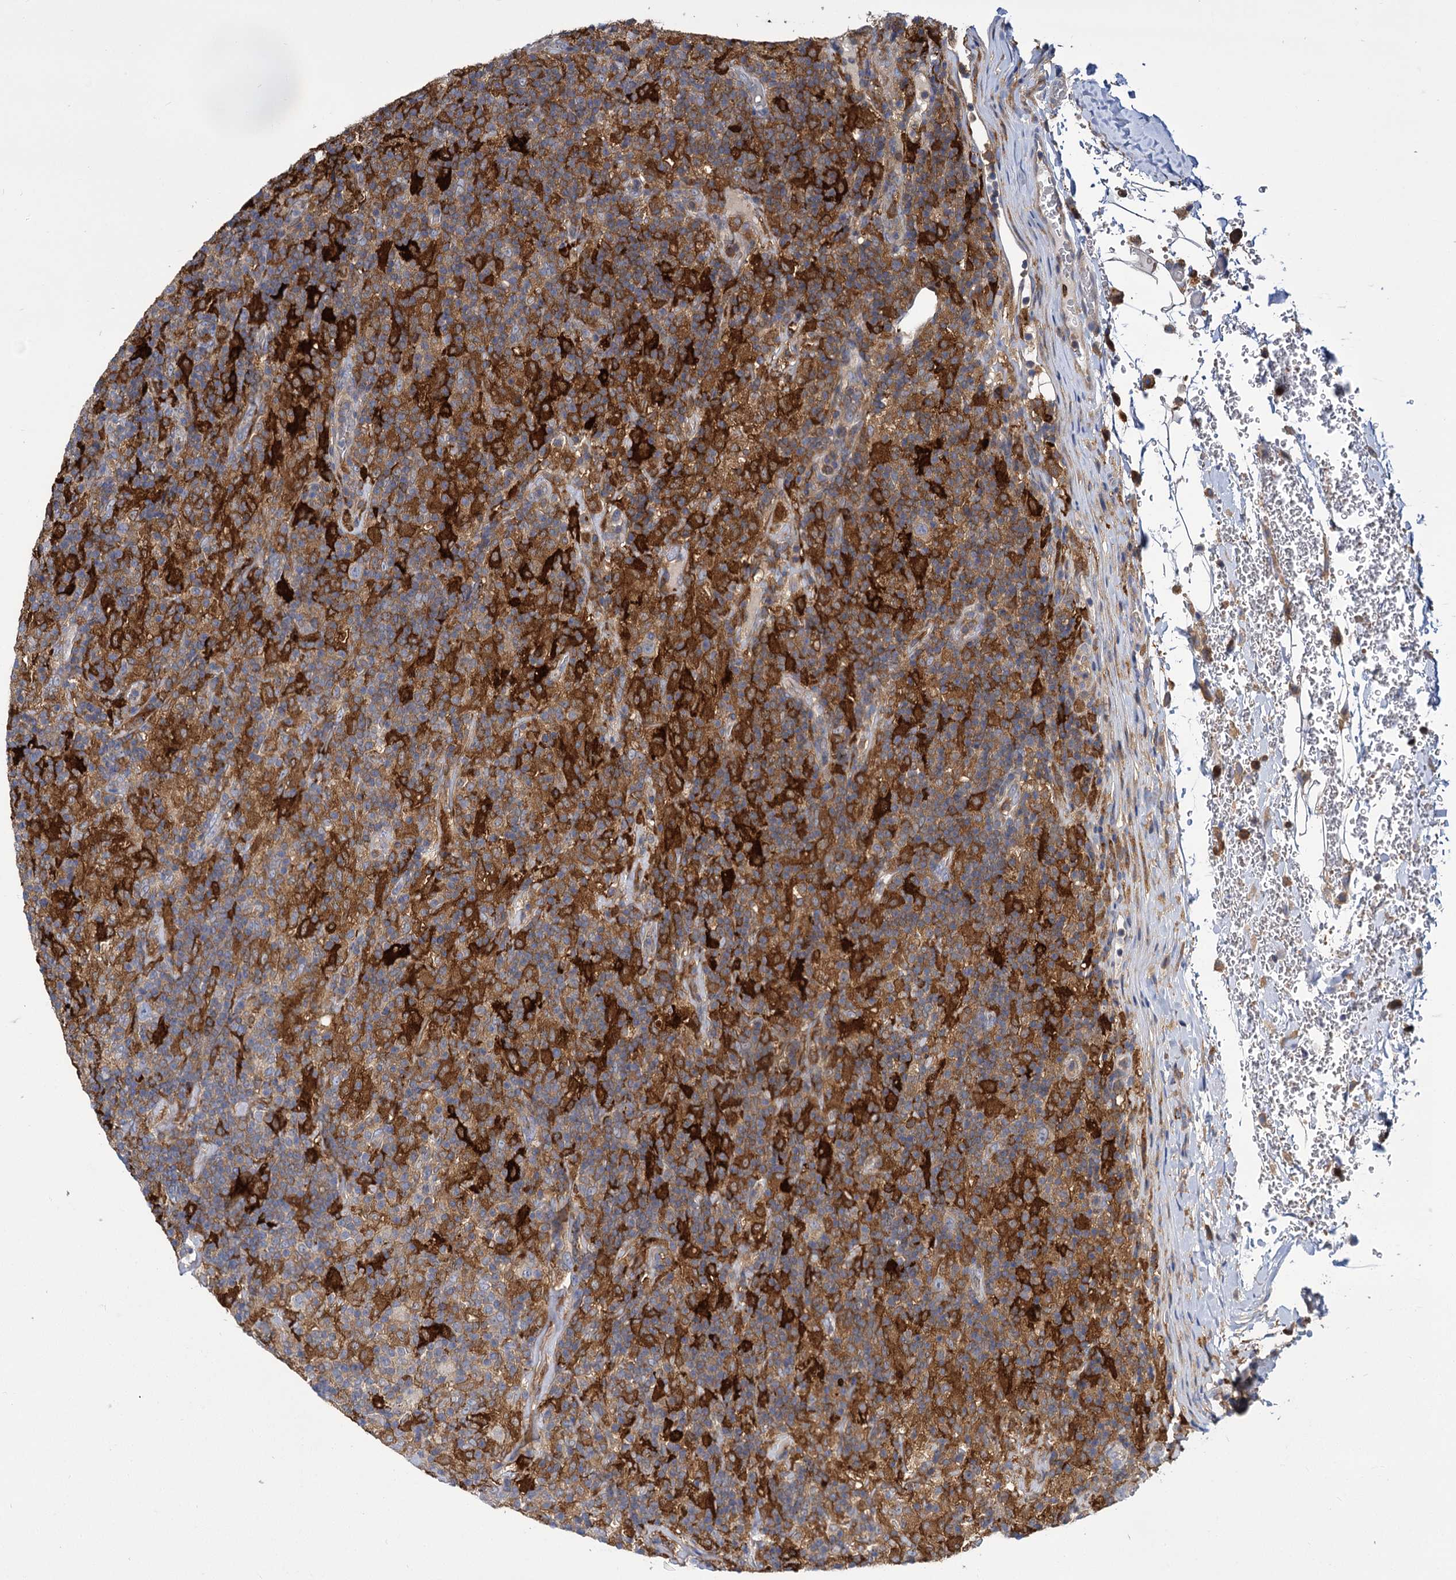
{"staining": {"intensity": "weak", "quantity": "25%-75%", "location": "cytoplasmic/membranous"}, "tissue": "lymphoma", "cell_type": "Tumor cells", "image_type": "cancer", "snomed": [{"axis": "morphology", "description": "Hodgkin's disease, NOS"}, {"axis": "topography", "description": "Lymph node"}], "caption": "DAB (3,3'-diaminobenzidine) immunohistochemical staining of lymphoma exhibits weak cytoplasmic/membranous protein positivity in about 25%-75% of tumor cells. (IHC, brightfield microscopy, high magnification).", "gene": "GCLC", "patient": {"sex": "male", "age": 70}}